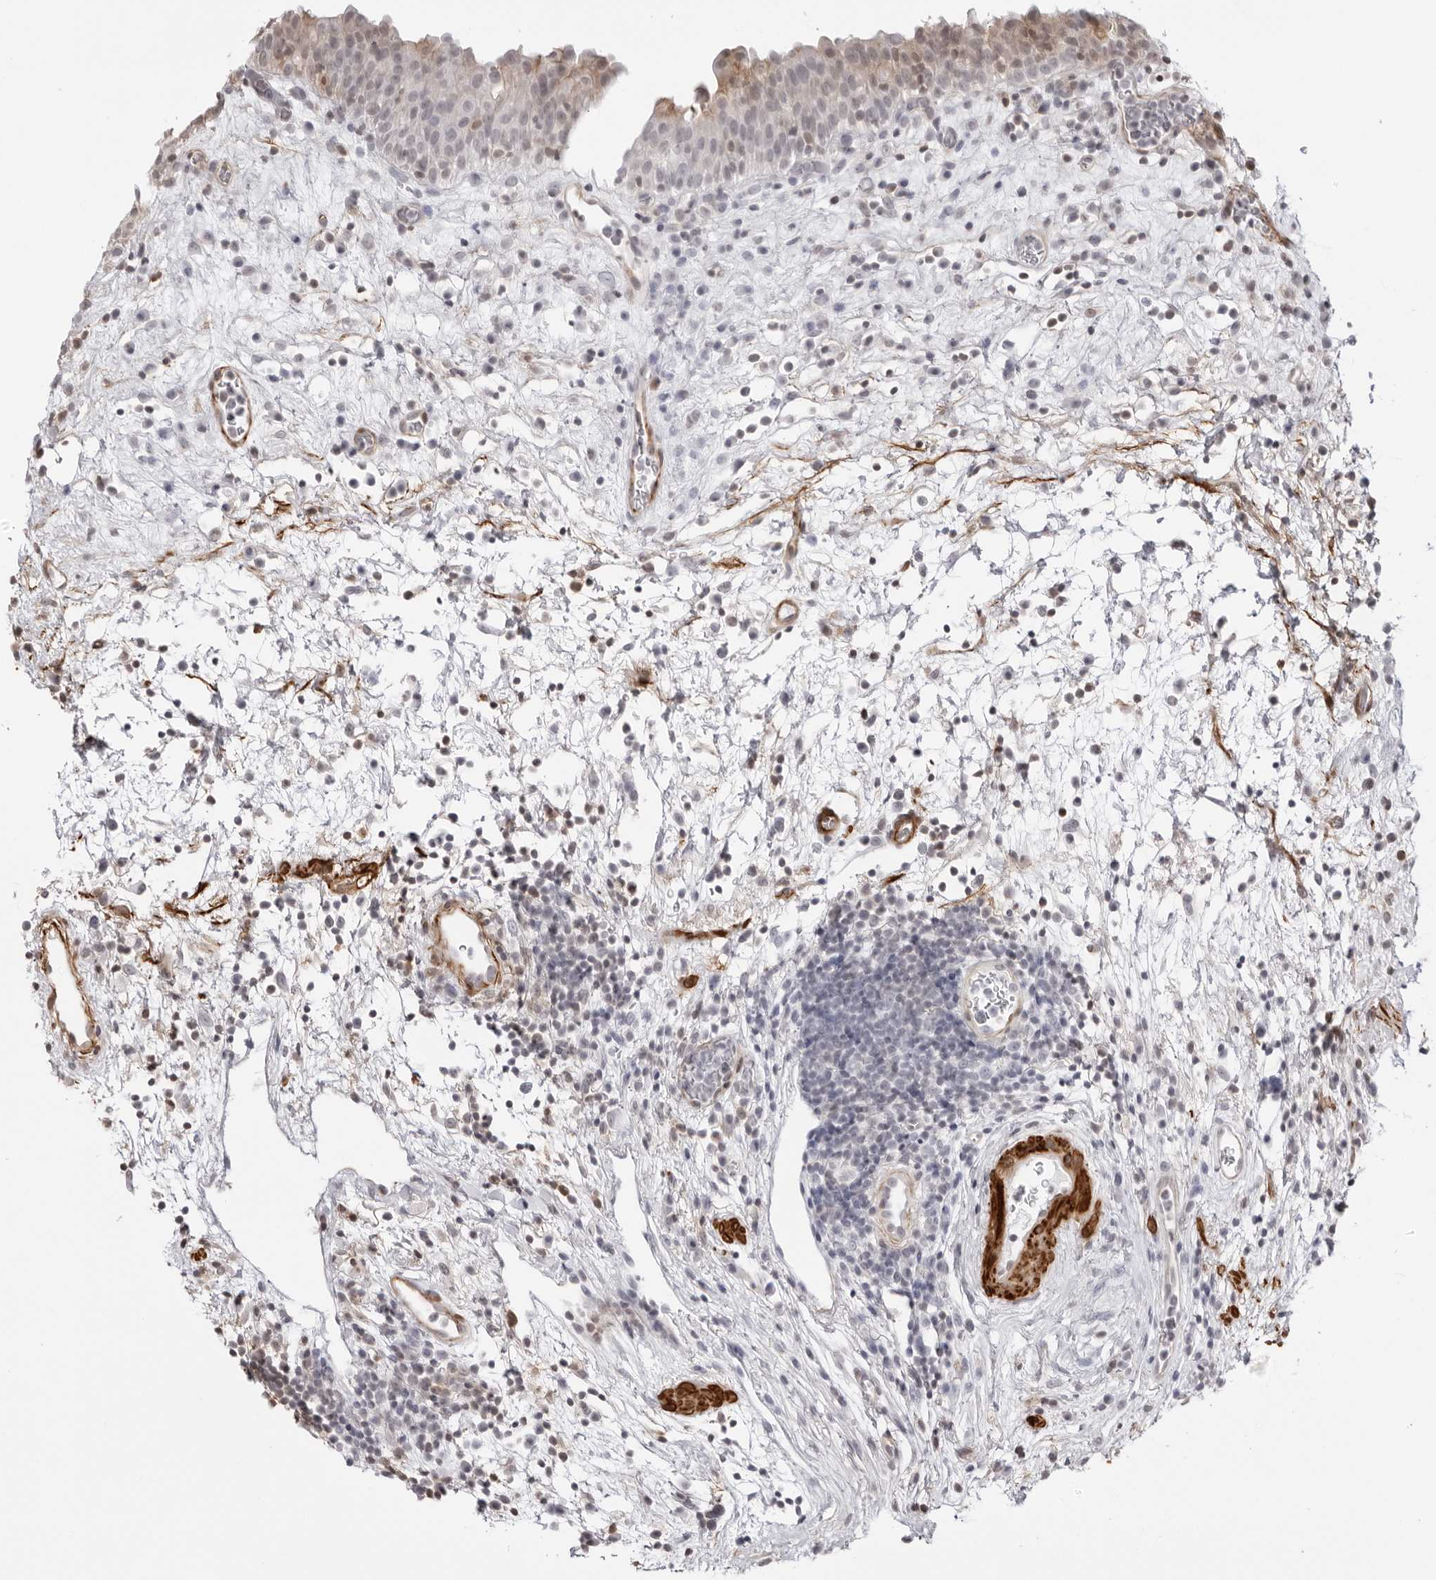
{"staining": {"intensity": "weak", "quantity": "<25%", "location": "cytoplasmic/membranous"}, "tissue": "urinary bladder", "cell_type": "Urothelial cells", "image_type": "normal", "snomed": [{"axis": "morphology", "description": "Normal tissue, NOS"}, {"axis": "morphology", "description": "Inflammation, NOS"}, {"axis": "topography", "description": "Urinary bladder"}], "caption": "This image is of benign urinary bladder stained with IHC to label a protein in brown with the nuclei are counter-stained blue. There is no positivity in urothelial cells.", "gene": "UNK", "patient": {"sex": "female", "age": 75}}